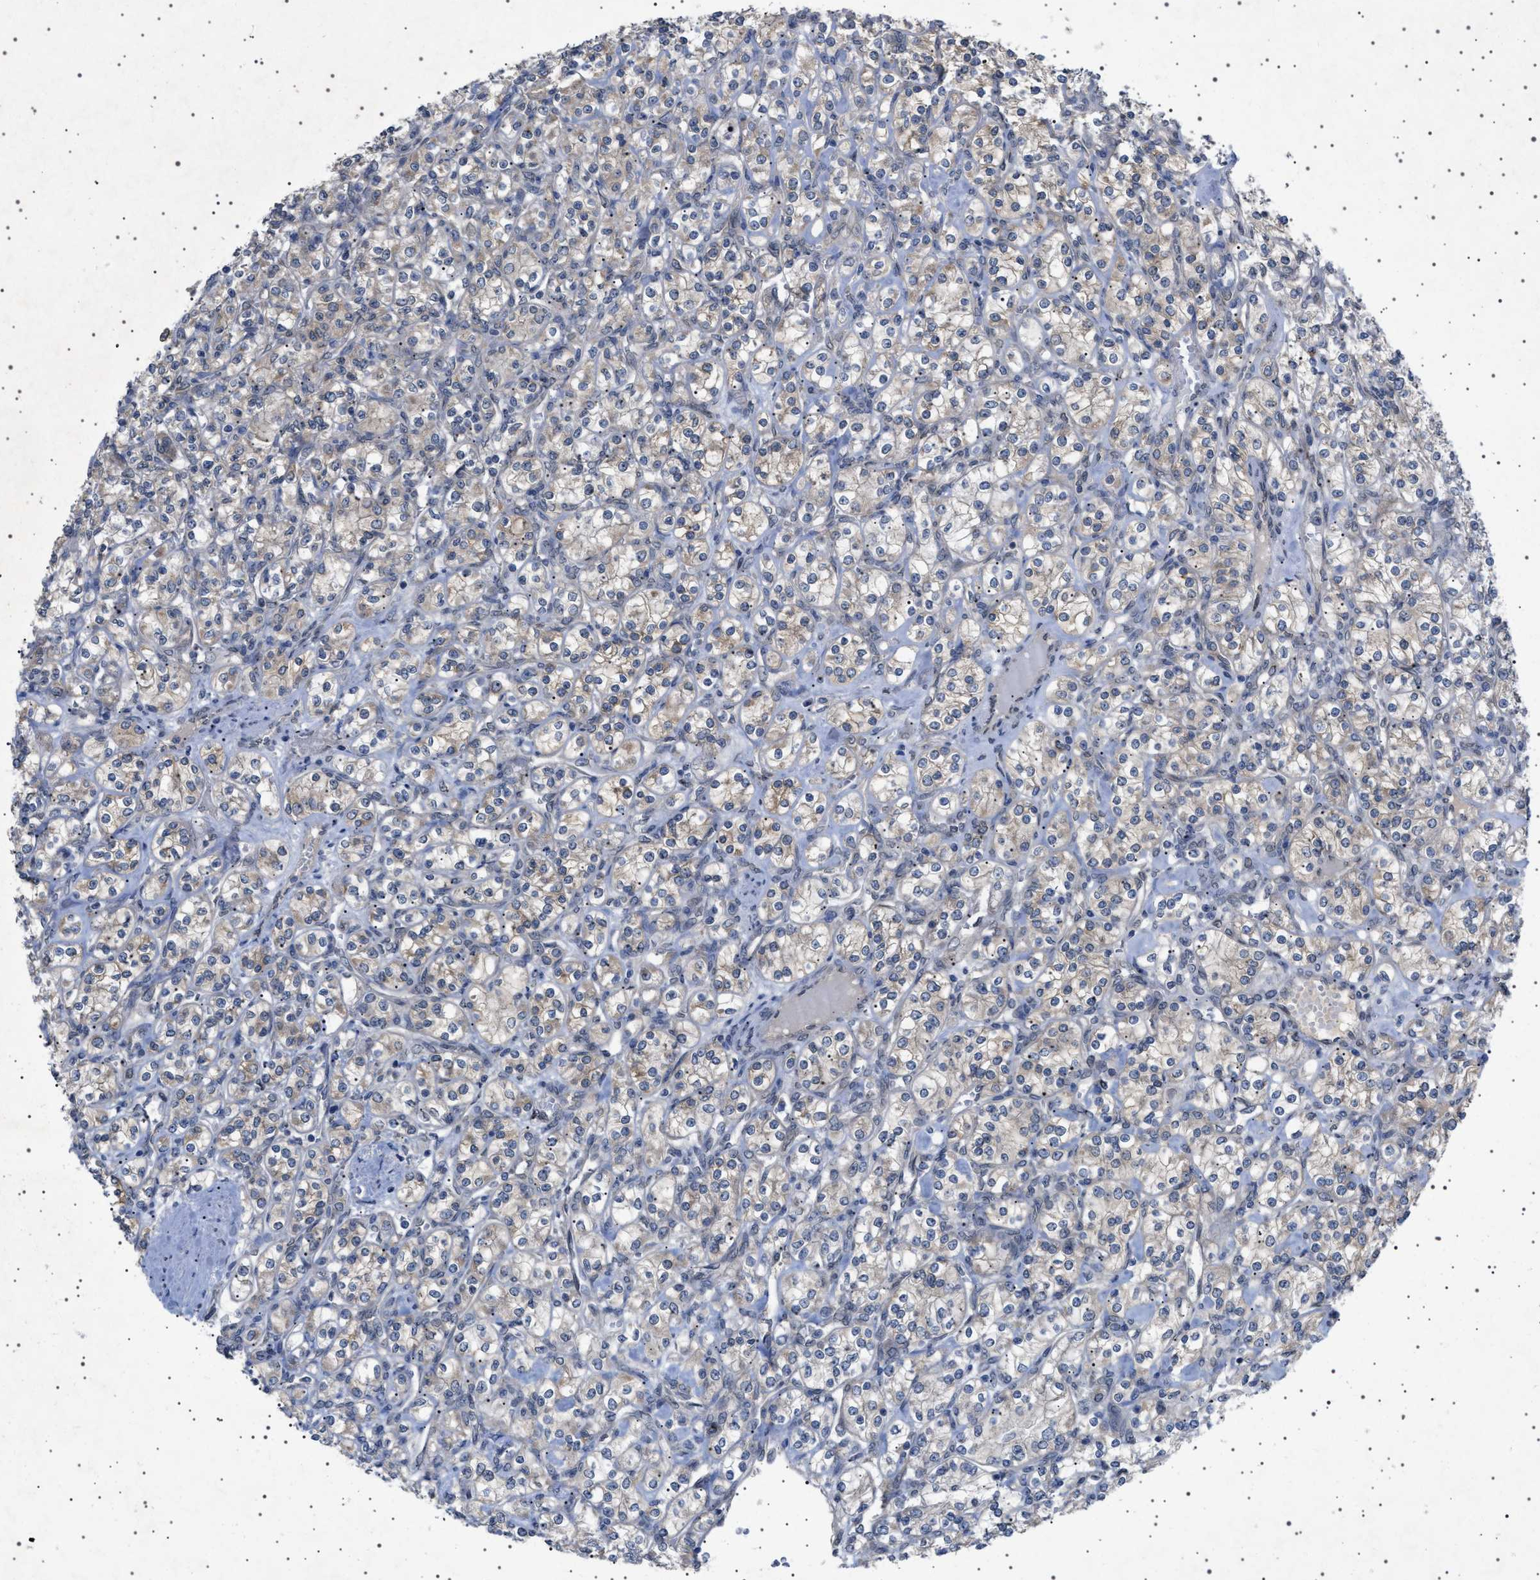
{"staining": {"intensity": "weak", "quantity": "<25%", "location": "cytoplasmic/membranous"}, "tissue": "renal cancer", "cell_type": "Tumor cells", "image_type": "cancer", "snomed": [{"axis": "morphology", "description": "Adenocarcinoma, NOS"}, {"axis": "topography", "description": "Kidney"}], "caption": "The immunohistochemistry (IHC) micrograph has no significant positivity in tumor cells of renal cancer (adenocarcinoma) tissue.", "gene": "NUP93", "patient": {"sex": "male", "age": 77}}